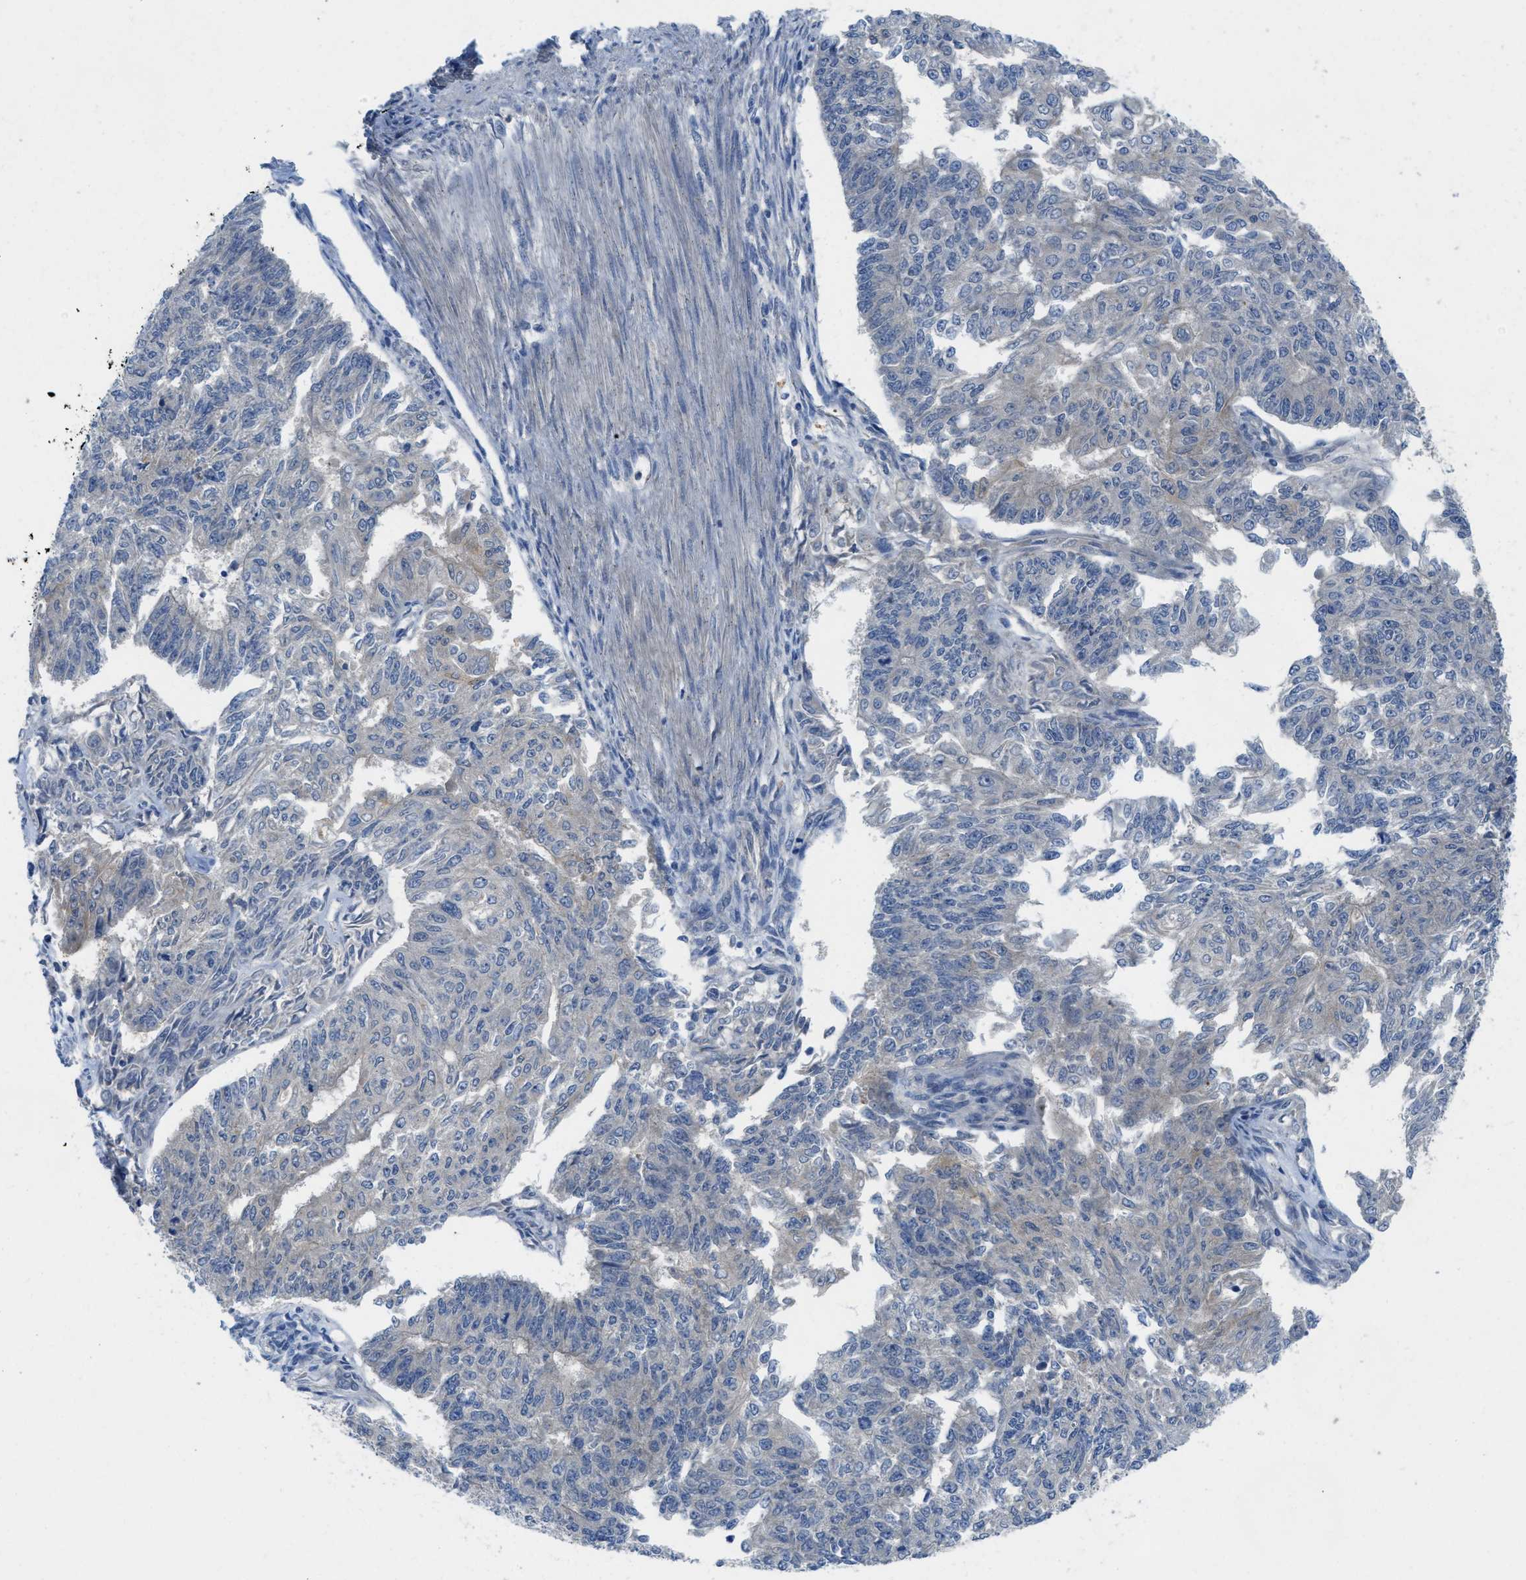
{"staining": {"intensity": "negative", "quantity": "none", "location": "none"}, "tissue": "endometrial cancer", "cell_type": "Tumor cells", "image_type": "cancer", "snomed": [{"axis": "morphology", "description": "Adenocarcinoma, NOS"}, {"axis": "topography", "description": "Endometrium"}], "caption": "Immunohistochemistry histopathology image of adenocarcinoma (endometrial) stained for a protein (brown), which displays no positivity in tumor cells.", "gene": "RIPK2", "patient": {"sex": "female", "age": 32}}